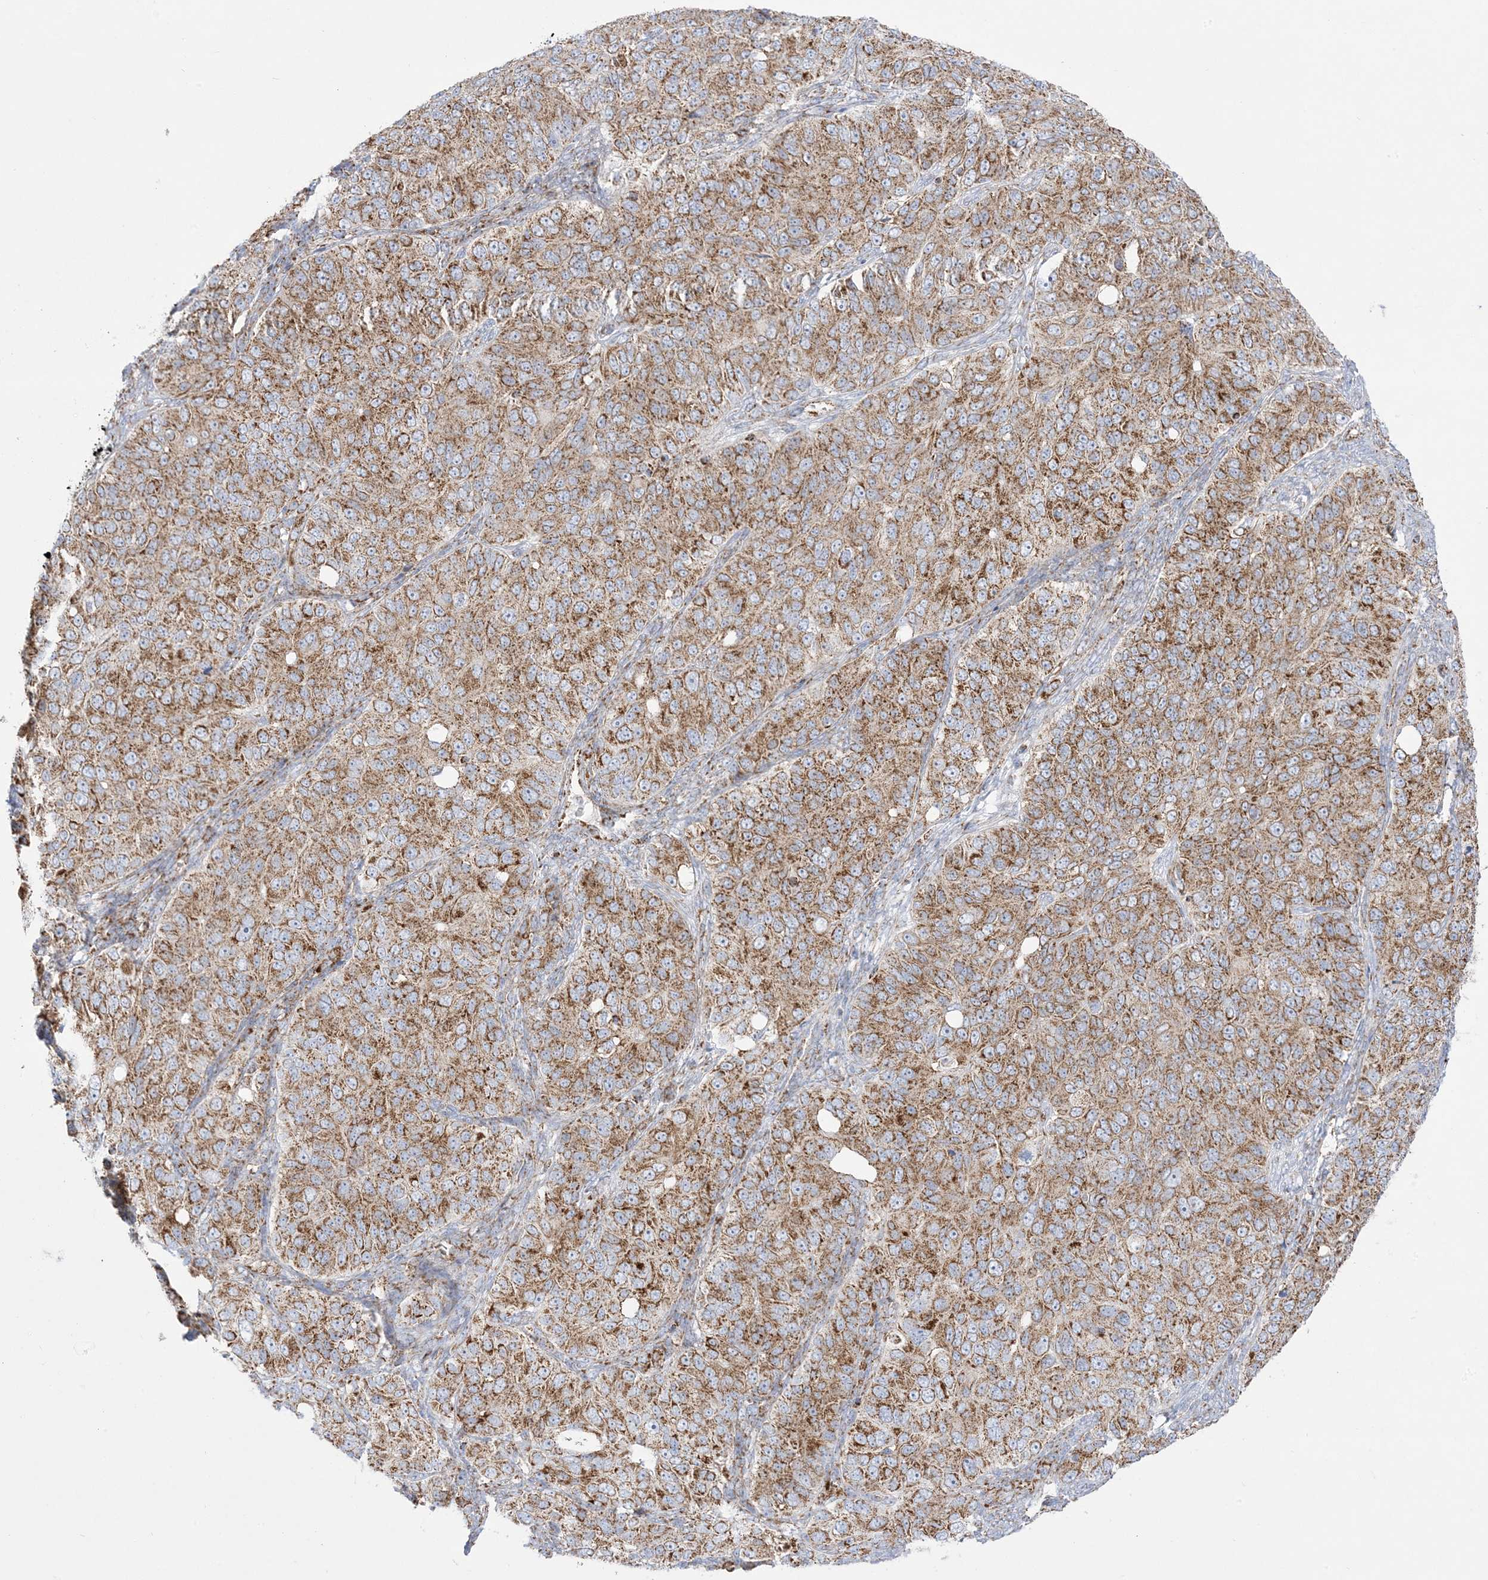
{"staining": {"intensity": "moderate", "quantity": ">75%", "location": "cytoplasmic/membranous"}, "tissue": "ovarian cancer", "cell_type": "Tumor cells", "image_type": "cancer", "snomed": [{"axis": "morphology", "description": "Carcinoma, endometroid"}, {"axis": "topography", "description": "Ovary"}], "caption": "Protein expression analysis of human ovarian cancer reveals moderate cytoplasmic/membranous positivity in about >75% of tumor cells. (DAB (3,3'-diaminobenzidine) IHC with brightfield microscopy, high magnification).", "gene": "MRPS36", "patient": {"sex": "female", "age": 51}}